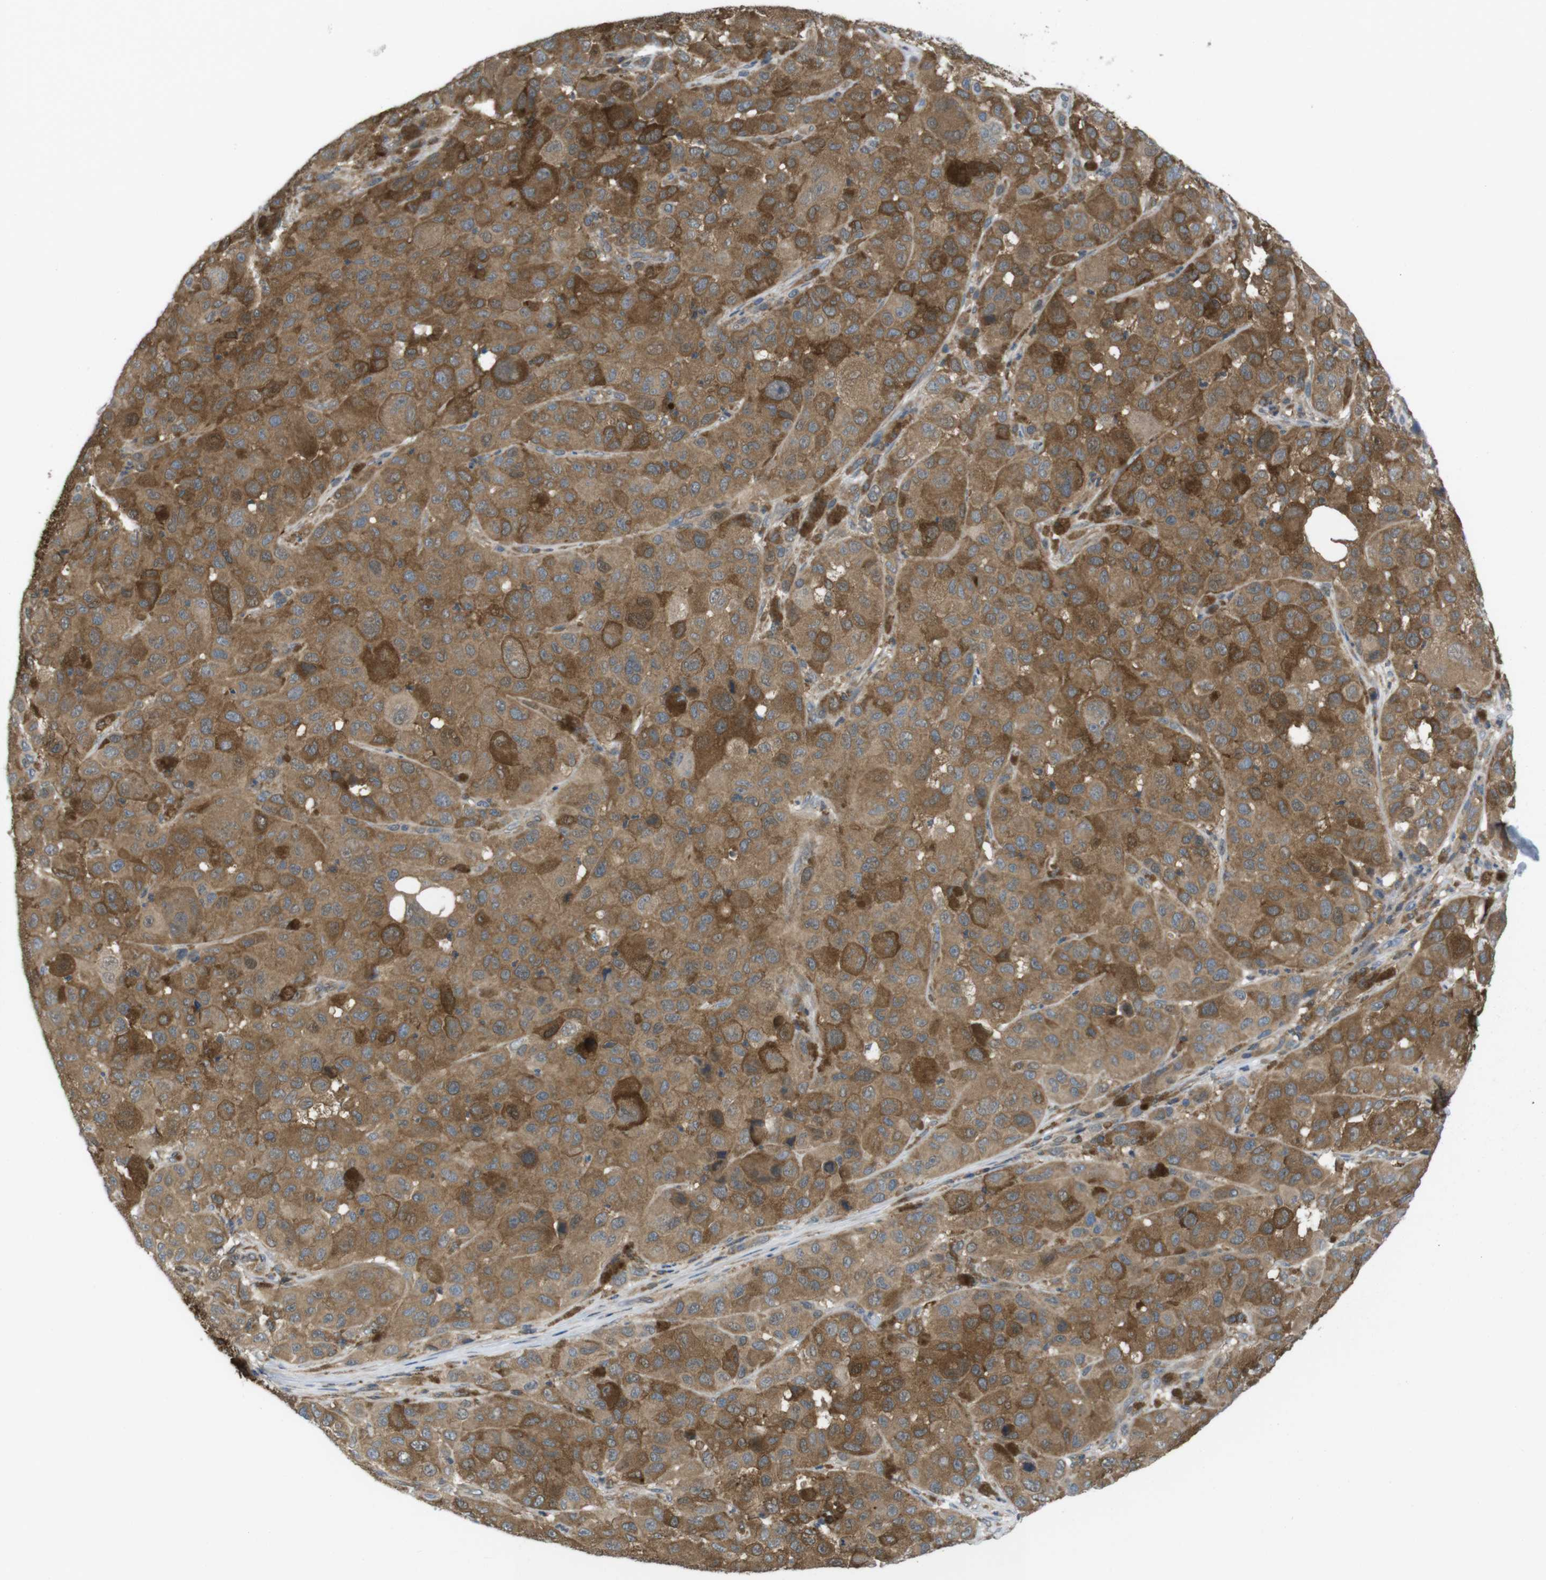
{"staining": {"intensity": "moderate", "quantity": ">75%", "location": "cytoplasmic/membranous"}, "tissue": "melanoma", "cell_type": "Tumor cells", "image_type": "cancer", "snomed": [{"axis": "morphology", "description": "Malignant melanoma, NOS"}, {"axis": "topography", "description": "Skin"}], "caption": "Protein staining of melanoma tissue demonstrates moderate cytoplasmic/membranous positivity in approximately >75% of tumor cells. (DAB (3,3'-diaminobenzidine) = brown stain, brightfield microscopy at high magnification).", "gene": "MTHFD1", "patient": {"sex": "male", "age": 96}}